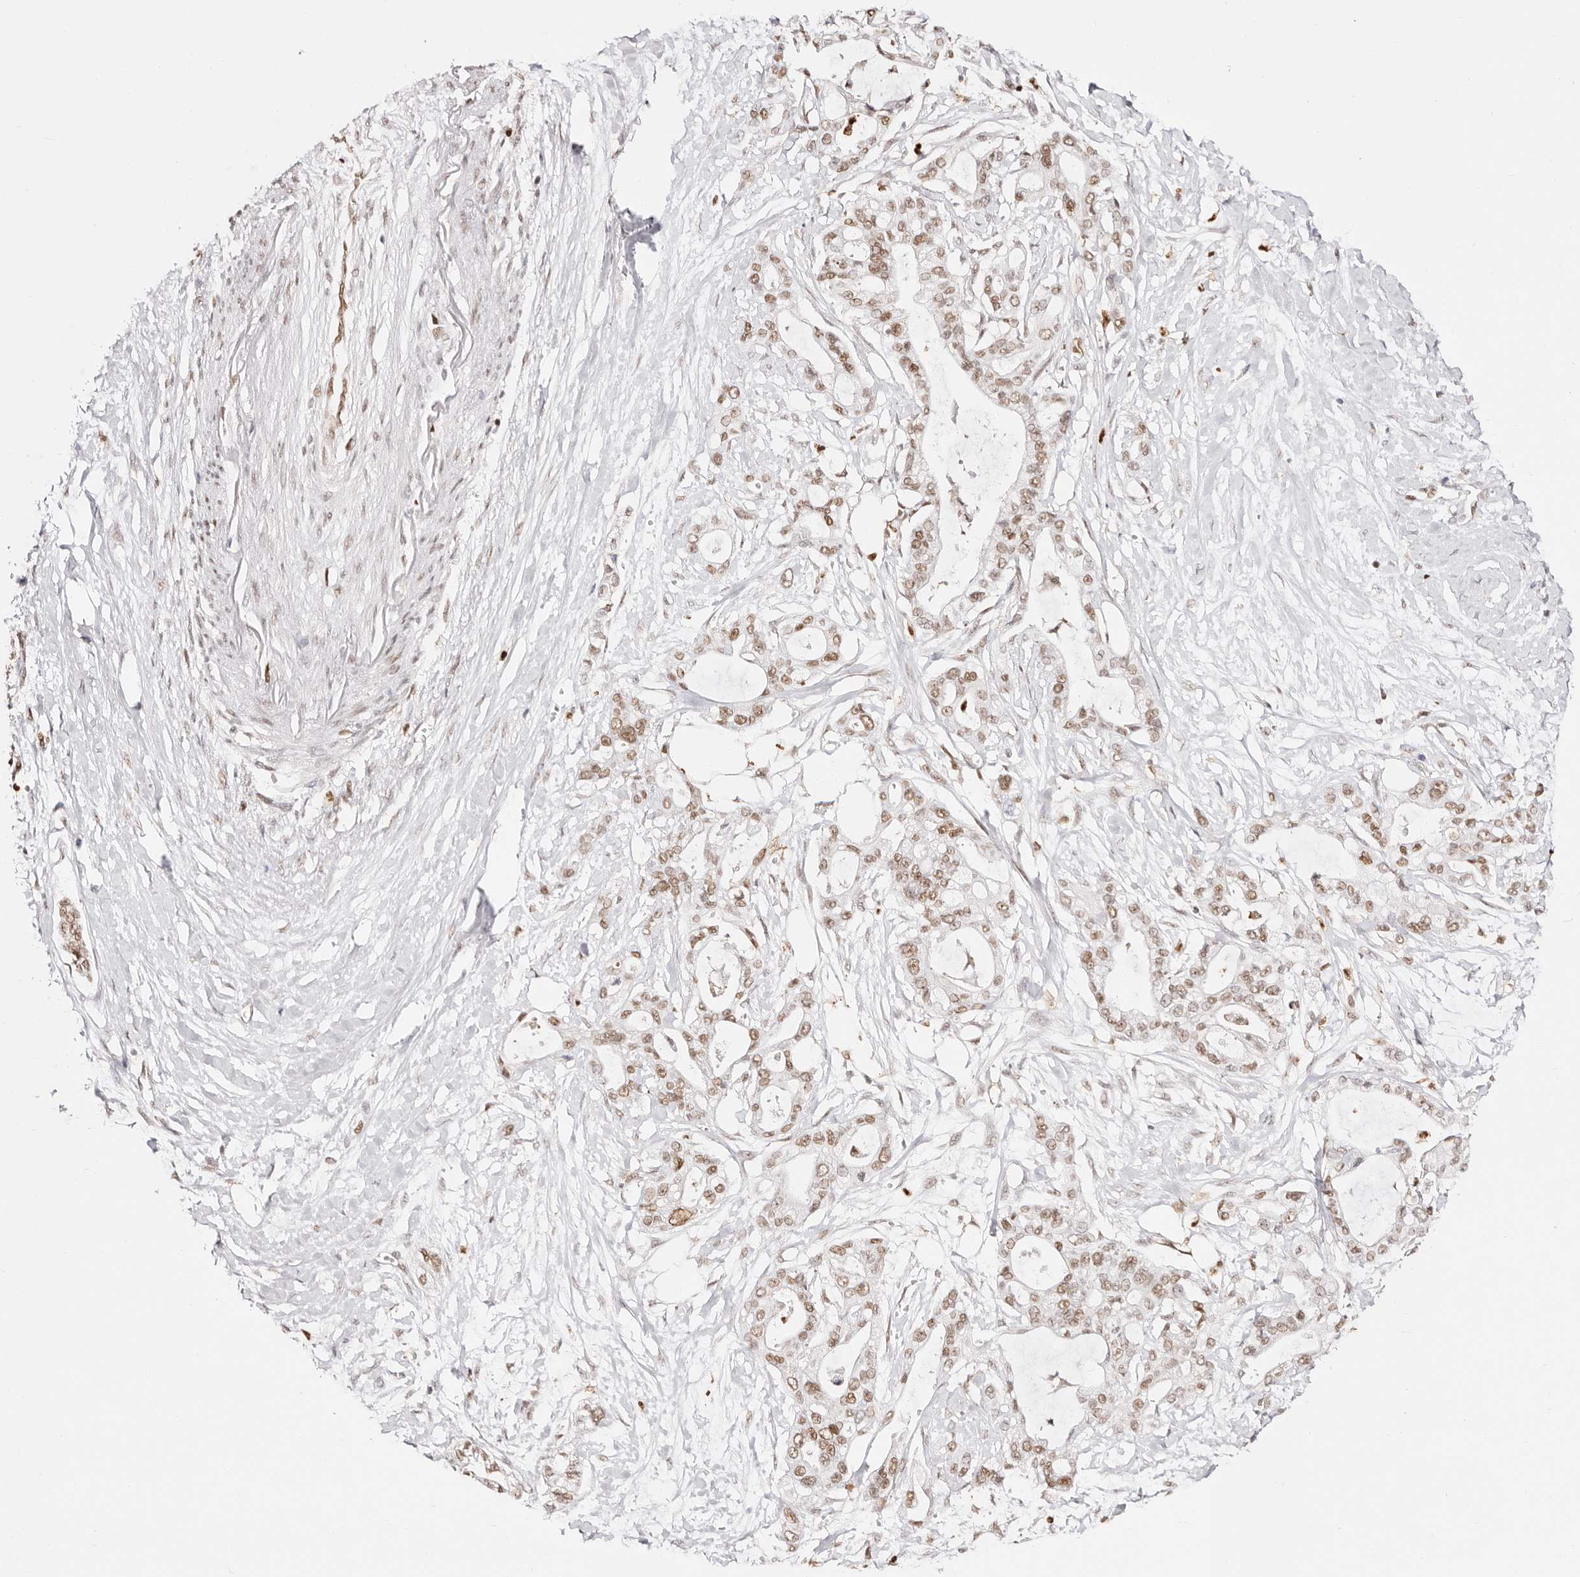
{"staining": {"intensity": "moderate", "quantity": ">75%", "location": "nuclear"}, "tissue": "pancreatic cancer", "cell_type": "Tumor cells", "image_type": "cancer", "snomed": [{"axis": "morphology", "description": "Adenocarcinoma, NOS"}, {"axis": "topography", "description": "Pancreas"}], "caption": "The image reveals a brown stain indicating the presence of a protein in the nuclear of tumor cells in pancreatic cancer (adenocarcinoma).", "gene": "TKT", "patient": {"sex": "male", "age": 68}}